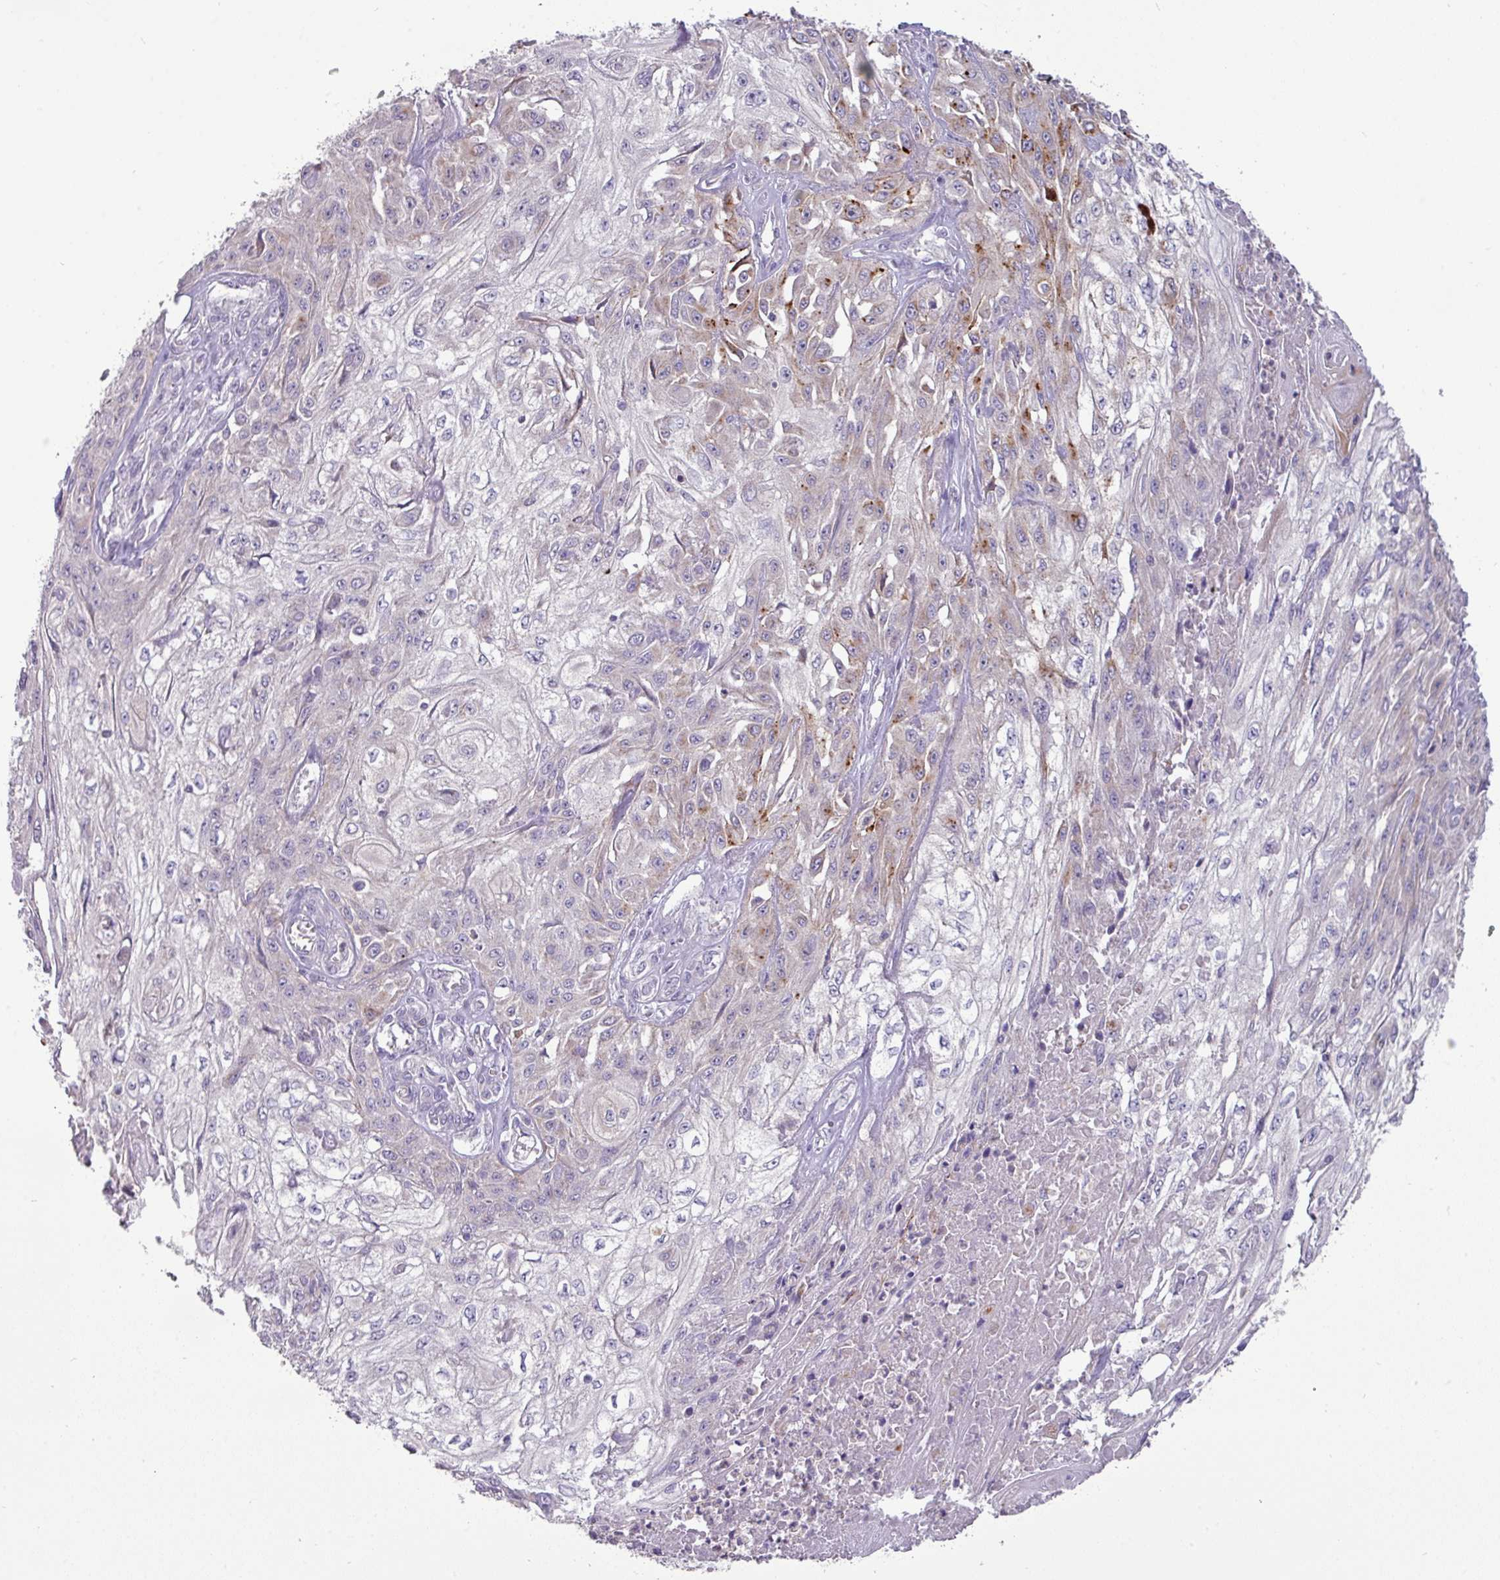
{"staining": {"intensity": "moderate", "quantity": "25%-75%", "location": "cytoplasmic/membranous"}, "tissue": "skin cancer", "cell_type": "Tumor cells", "image_type": "cancer", "snomed": [{"axis": "morphology", "description": "Squamous cell carcinoma, NOS"}, {"axis": "morphology", "description": "Squamous cell carcinoma, metastatic, NOS"}, {"axis": "topography", "description": "Skin"}, {"axis": "topography", "description": "Lymph node"}], "caption": "Brown immunohistochemical staining in human skin metastatic squamous cell carcinoma reveals moderate cytoplasmic/membranous expression in about 25%-75% of tumor cells. The staining was performed using DAB to visualize the protein expression in brown, while the nuclei were stained in blue with hematoxylin (Magnification: 20x).", "gene": "TRAPPC1", "patient": {"sex": "male", "age": 75}}